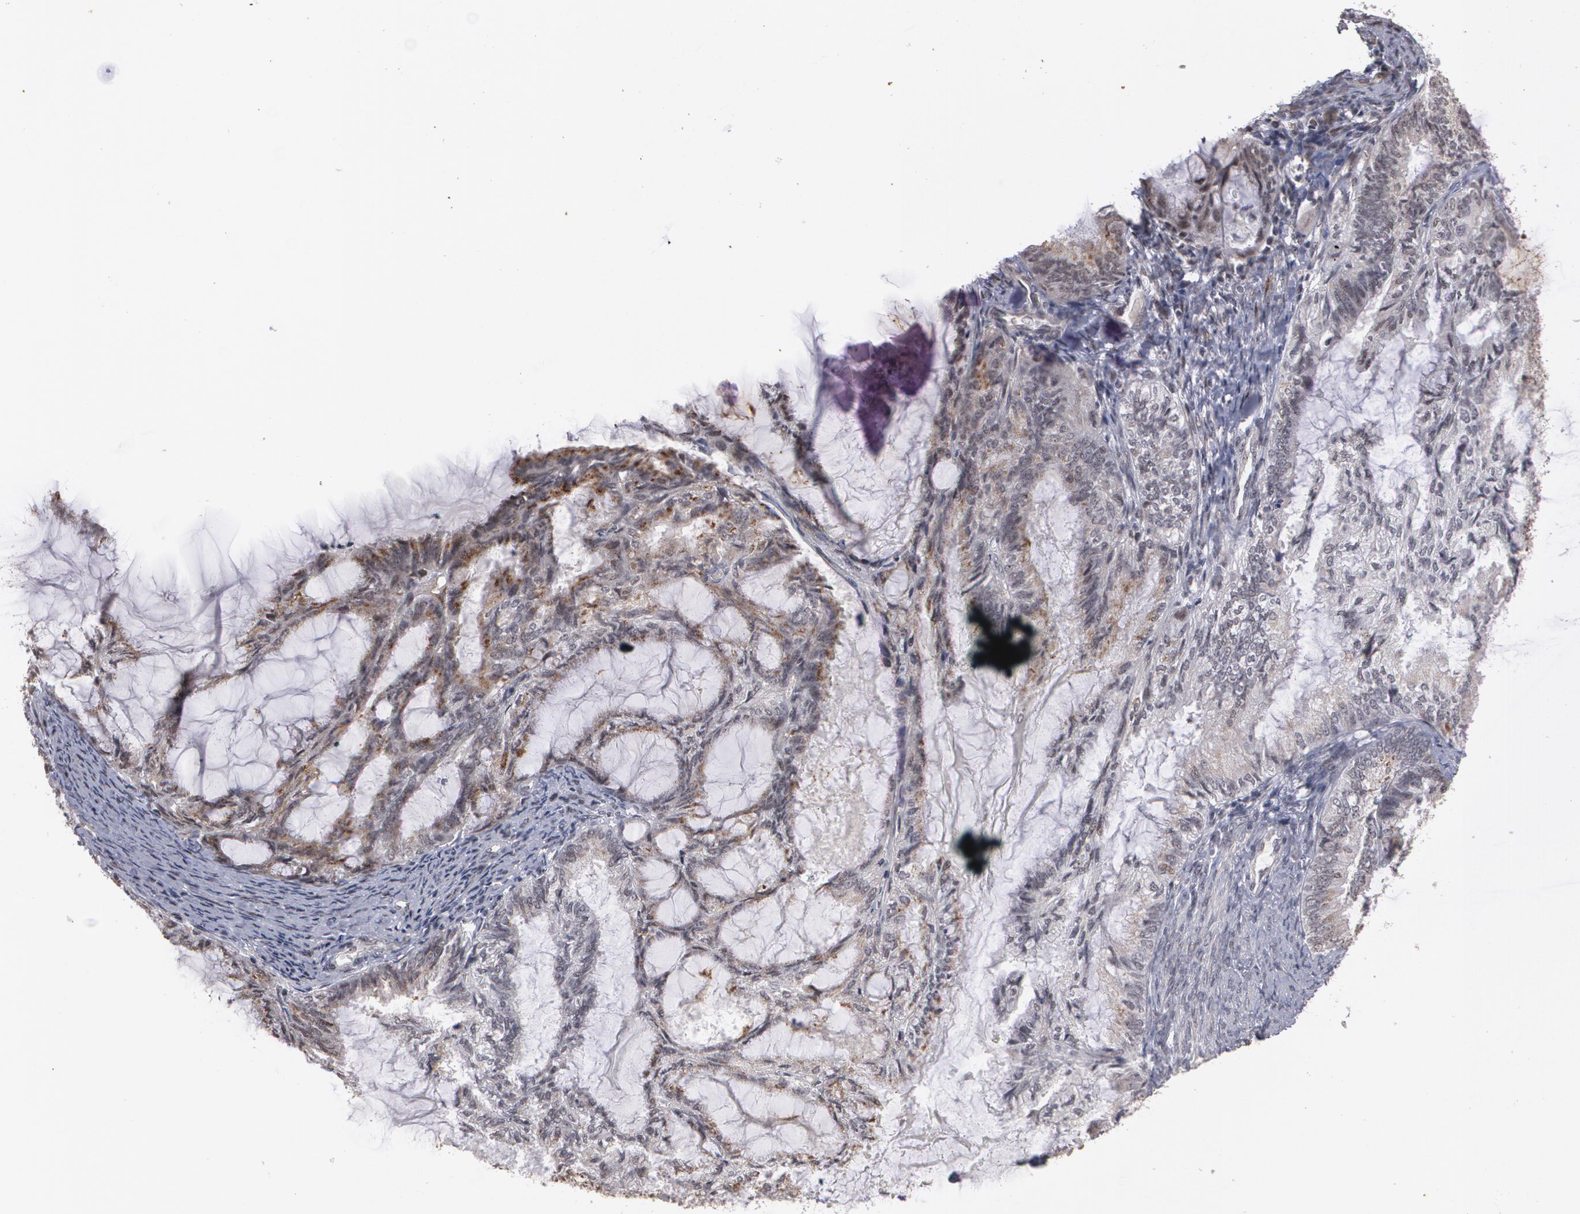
{"staining": {"intensity": "weak", "quantity": "25%-75%", "location": "cytoplasmic/membranous,nuclear"}, "tissue": "endometrial cancer", "cell_type": "Tumor cells", "image_type": "cancer", "snomed": [{"axis": "morphology", "description": "Adenocarcinoma, NOS"}, {"axis": "topography", "description": "Endometrium"}], "caption": "Immunohistochemical staining of human endometrial cancer (adenocarcinoma) reveals low levels of weak cytoplasmic/membranous and nuclear positivity in about 25%-75% of tumor cells. Using DAB (3,3'-diaminobenzidine) (brown) and hematoxylin (blue) stains, captured at high magnification using brightfield microscopy.", "gene": "ZNF75A", "patient": {"sex": "female", "age": 86}}